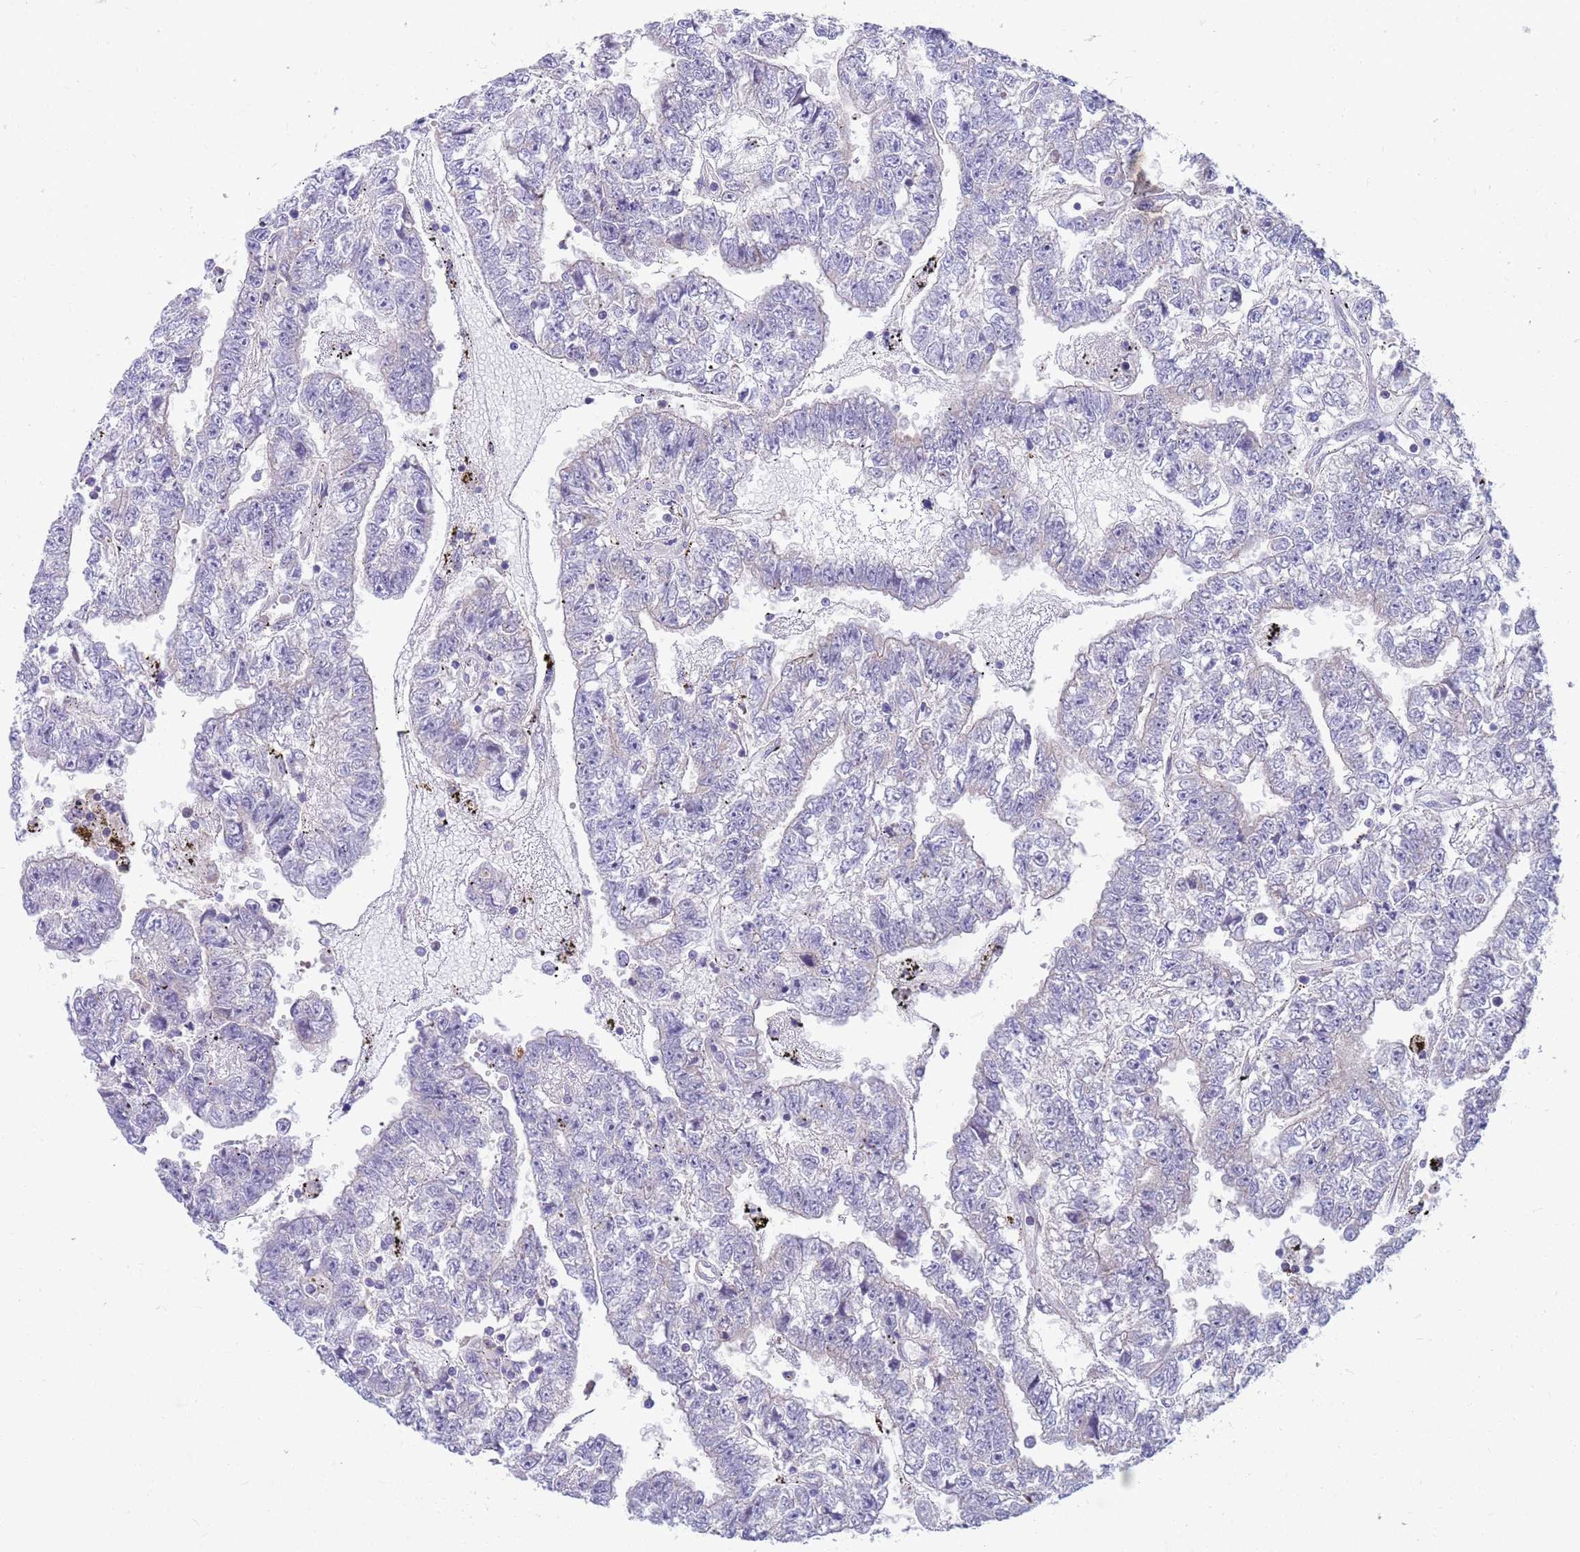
{"staining": {"intensity": "negative", "quantity": "none", "location": "none"}, "tissue": "testis cancer", "cell_type": "Tumor cells", "image_type": "cancer", "snomed": [{"axis": "morphology", "description": "Carcinoma, Embryonal, NOS"}, {"axis": "topography", "description": "Testis"}], "caption": "Tumor cells show no significant protein staining in testis embryonal carcinoma.", "gene": "KLHL29", "patient": {"sex": "male", "age": 25}}